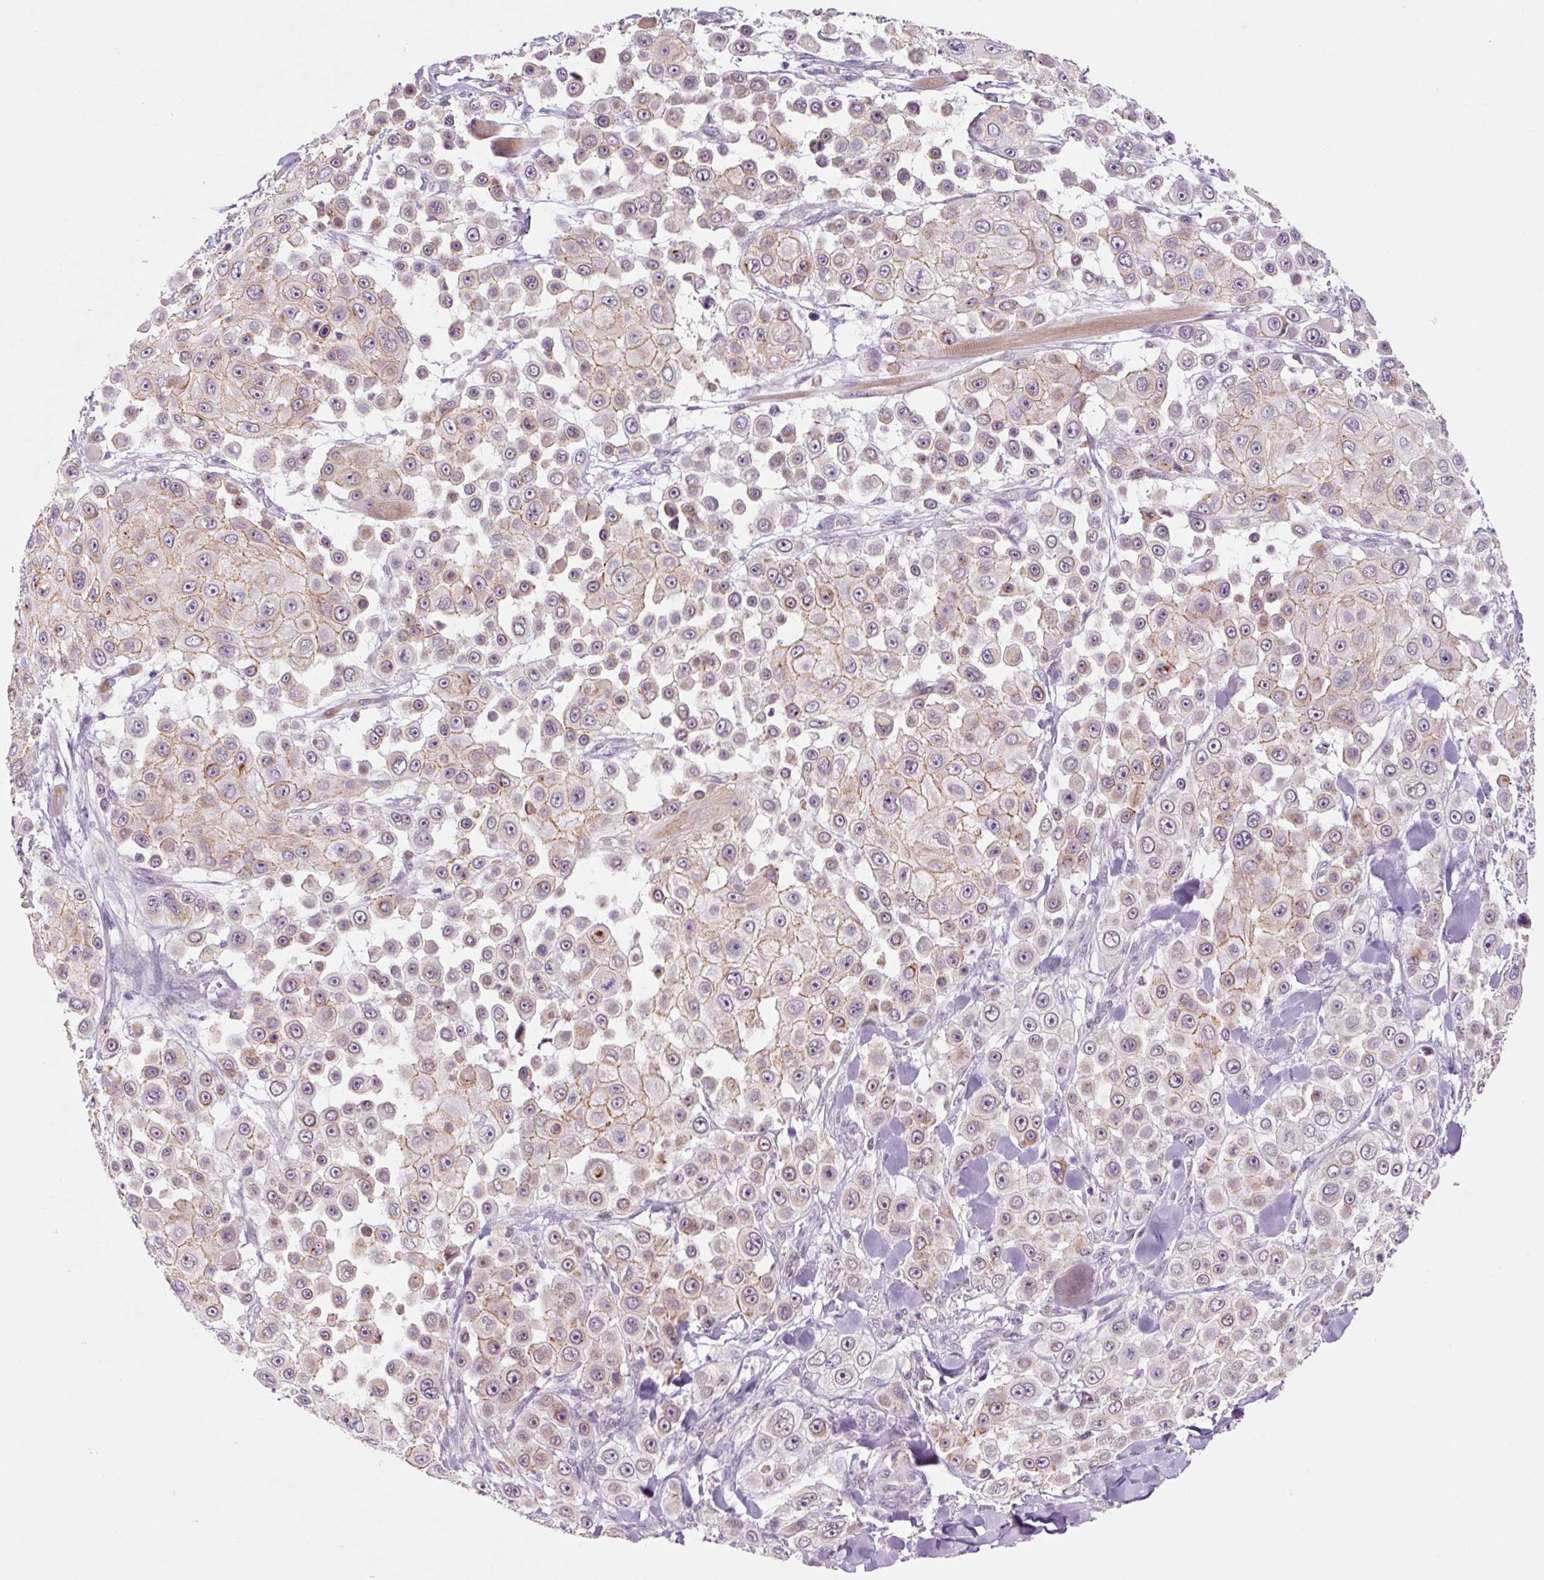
{"staining": {"intensity": "weak", "quantity": "25%-75%", "location": "cytoplasmic/membranous"}, "tissue": "skin cancer", "cell_type": "Tumor cells", "image_type": "cancer", "snomed": [{"axis": "morphology", "description": "Squamous cell carcinoma, NOS"}, {"axis": "topography", "description": "Skin"}], "caption": "Immunohistochemical staining of human skin squamous cell carcinoma exhibits low levels of weak cytoplasmic/membranous protein positivity in about 25%-75% of tumor cells.", "gene": "PCK2", "patient": {"sex": "male", "age": 67}}